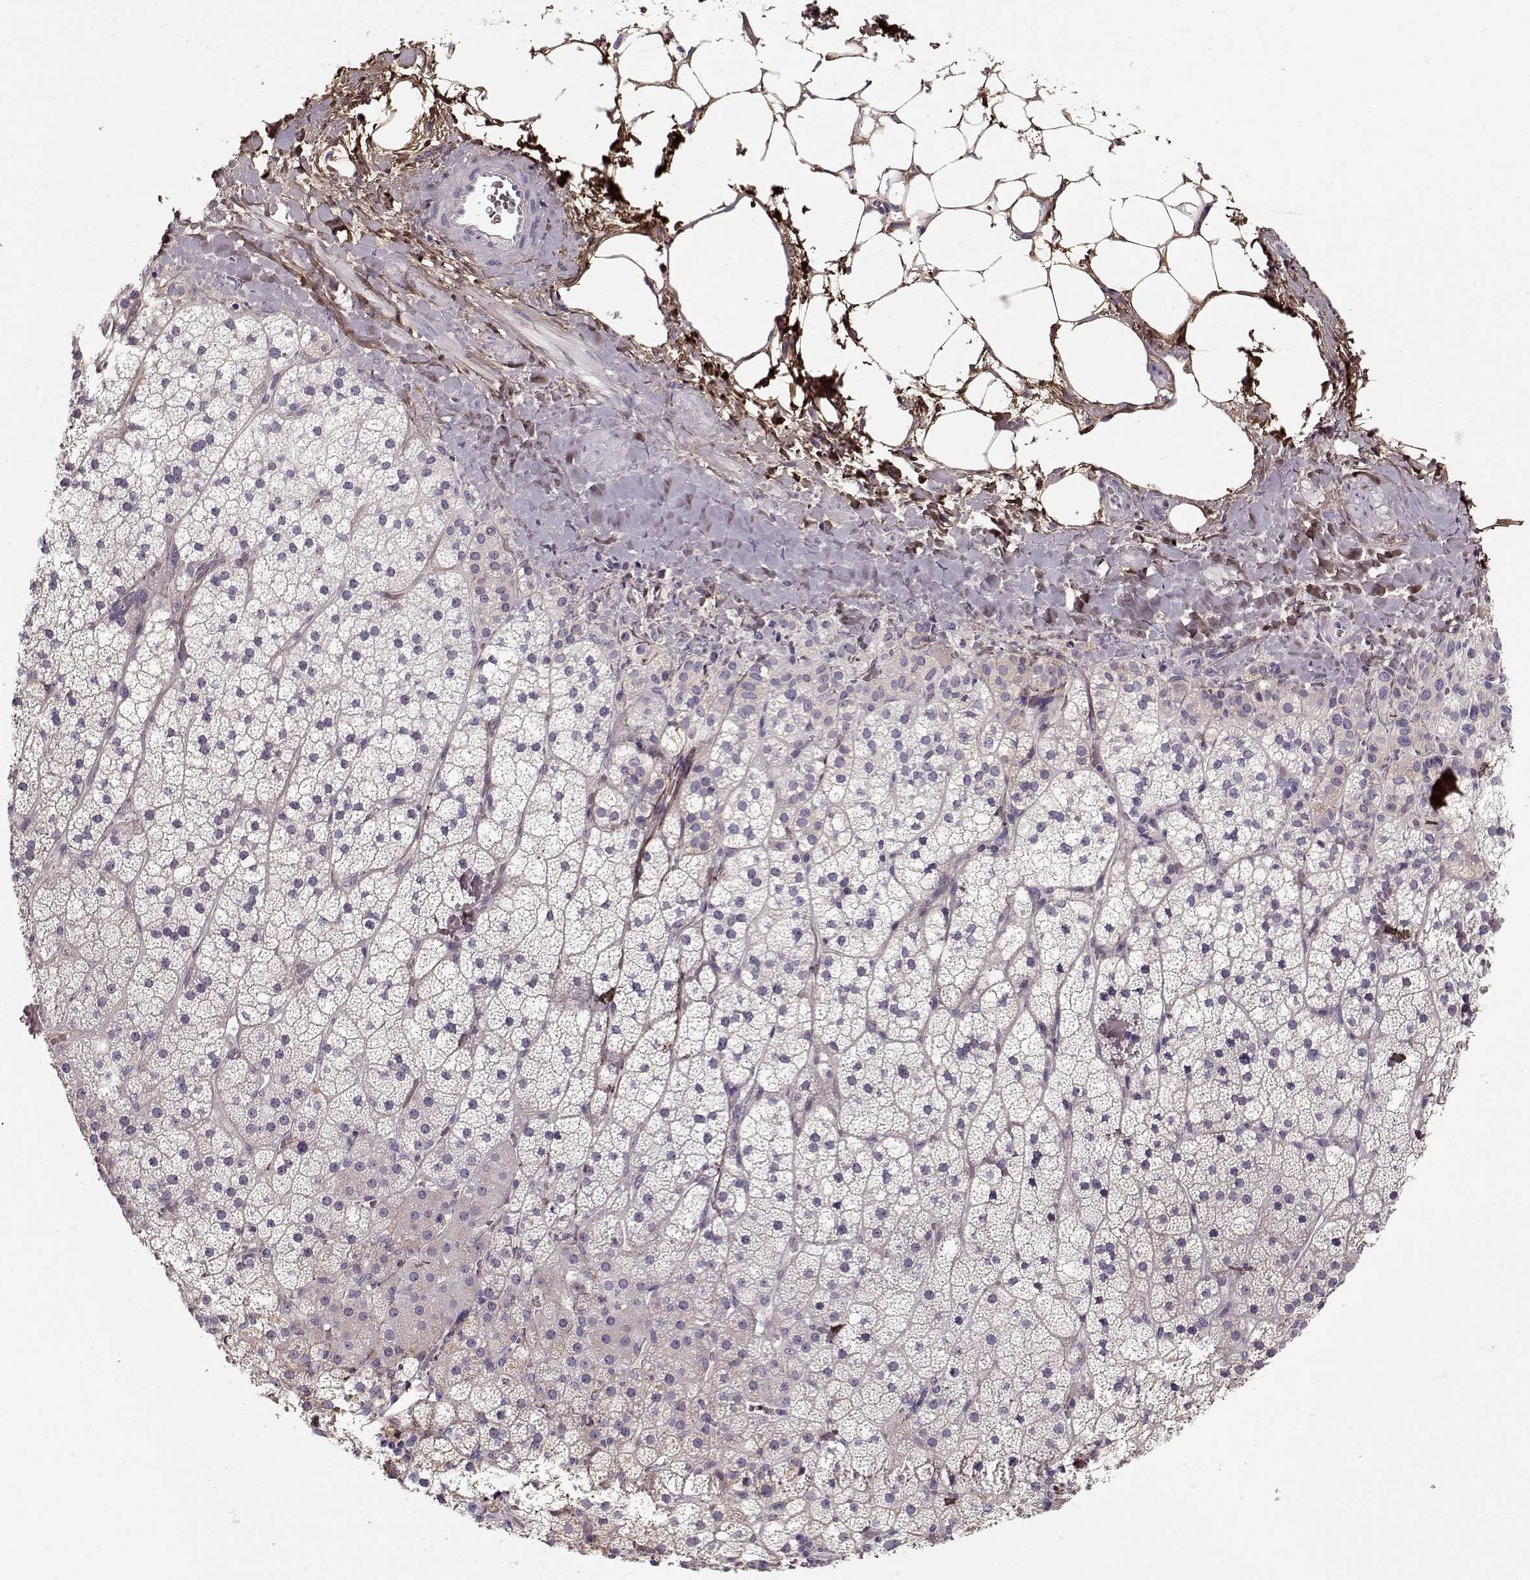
{"staining": {"intensity": "negative", "quantity": "none", "location": "none"}, "tissue": "adrenal gland", "cell_type": "Glandular cells", "image_type": "normal", "snomed": [{"axis": "morphology", "description": "Normal tissue, NOS"}, {"axis": "topography", "description": "Adrenal gland"}], "caption": "Photomicrograph shows no significant protein staining in glandular cells of unremarkable adrenal gland. Nuclei are stained in blue.", "gene": "LUM", "patient": {"sex": "male", "age": 53}}